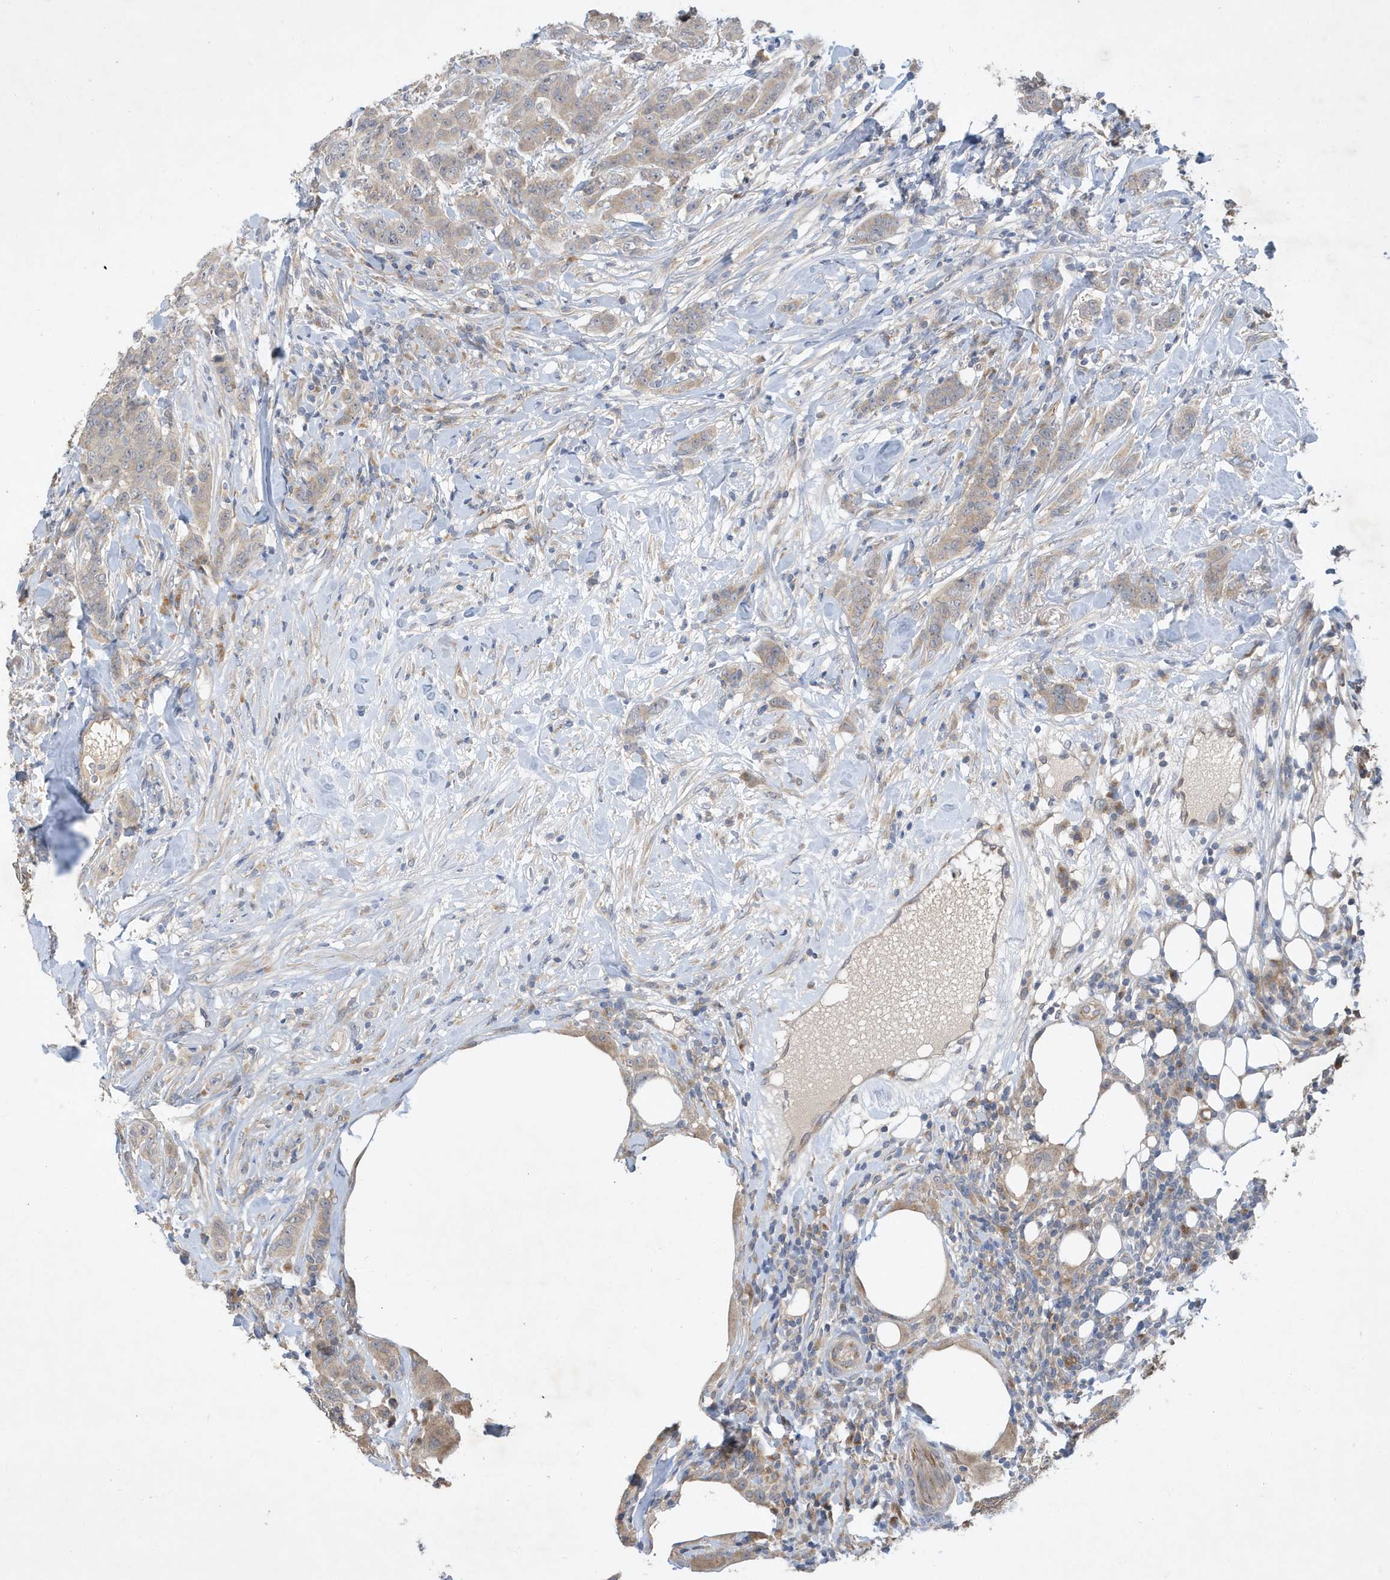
{"staining": {"intensity": "negative", "quantity": "none", "location": "none"}, "tissue": "breast cancer", "cell_type": "Tumor cells", "image_type": "cancer", "snomed": [{"axis": "morphology", "description": "Duct carcinoma"}, {"axis": "topography", "description": "Breast"}], "caption": "The micrograph reveals no staining of tumor cells in breast cancer.", "gene": "LAPTM4A", "patient": {"sex": "female", "age": 40}}